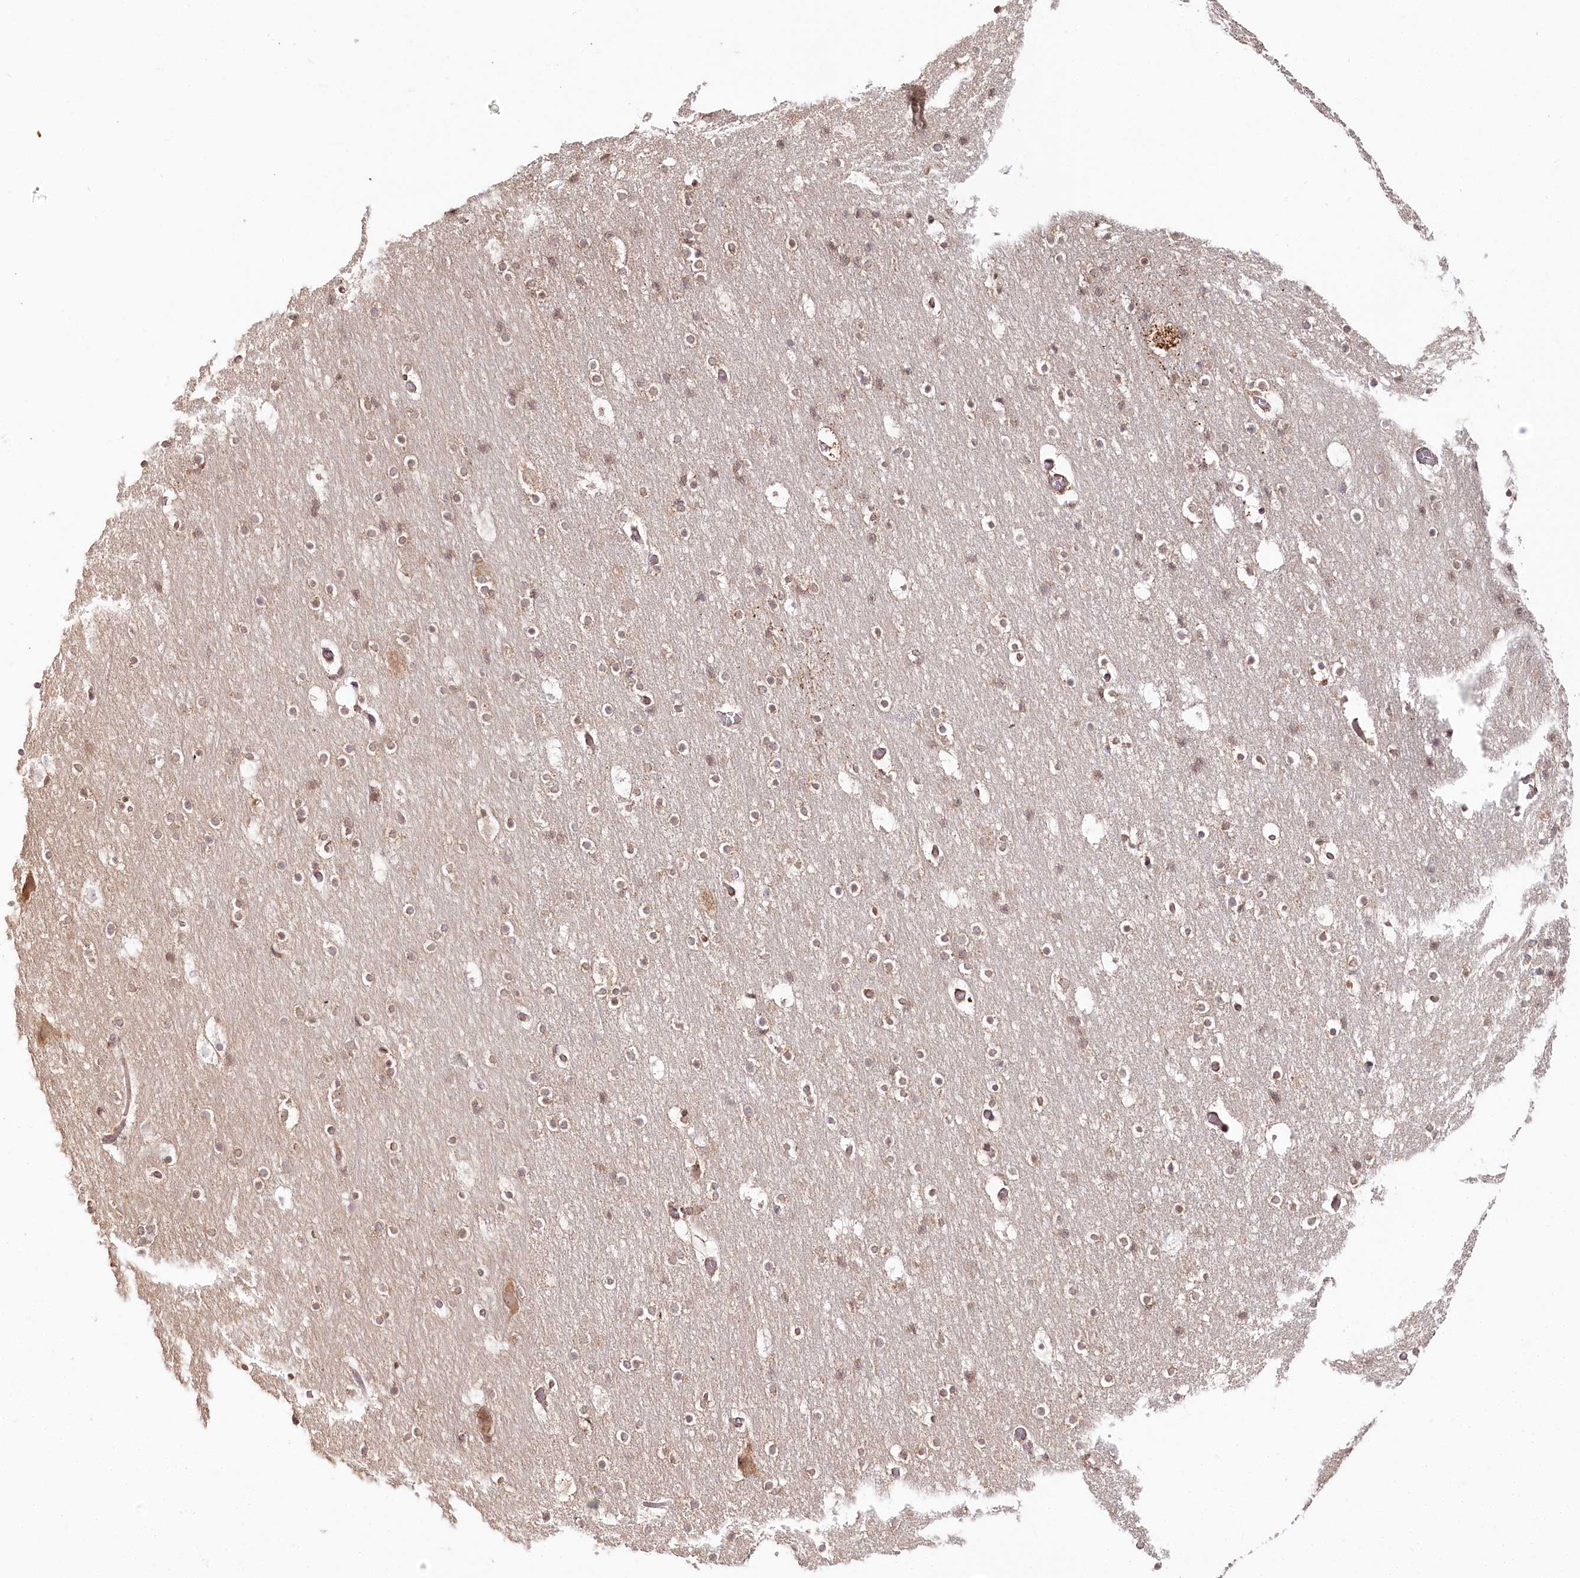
{"staining": {"intensity": "negative", "quantity": "none", "location": "none"}, "tissue": "cerebral cortex", "cell_type": "Endothelial cells", "image_type": "normal", "snomed": [{"axis": "morphology", "description": "Normal tissue, NOS"}, {"axis": "topography", "description": "Cerebral cortex"}], "caption": "Immunohistochemistry of normal human cerebral cortex exhibits no expression in endothelial cells.", "gene": "OTUD4", "patient": {"sex": "male", "age": 57}}